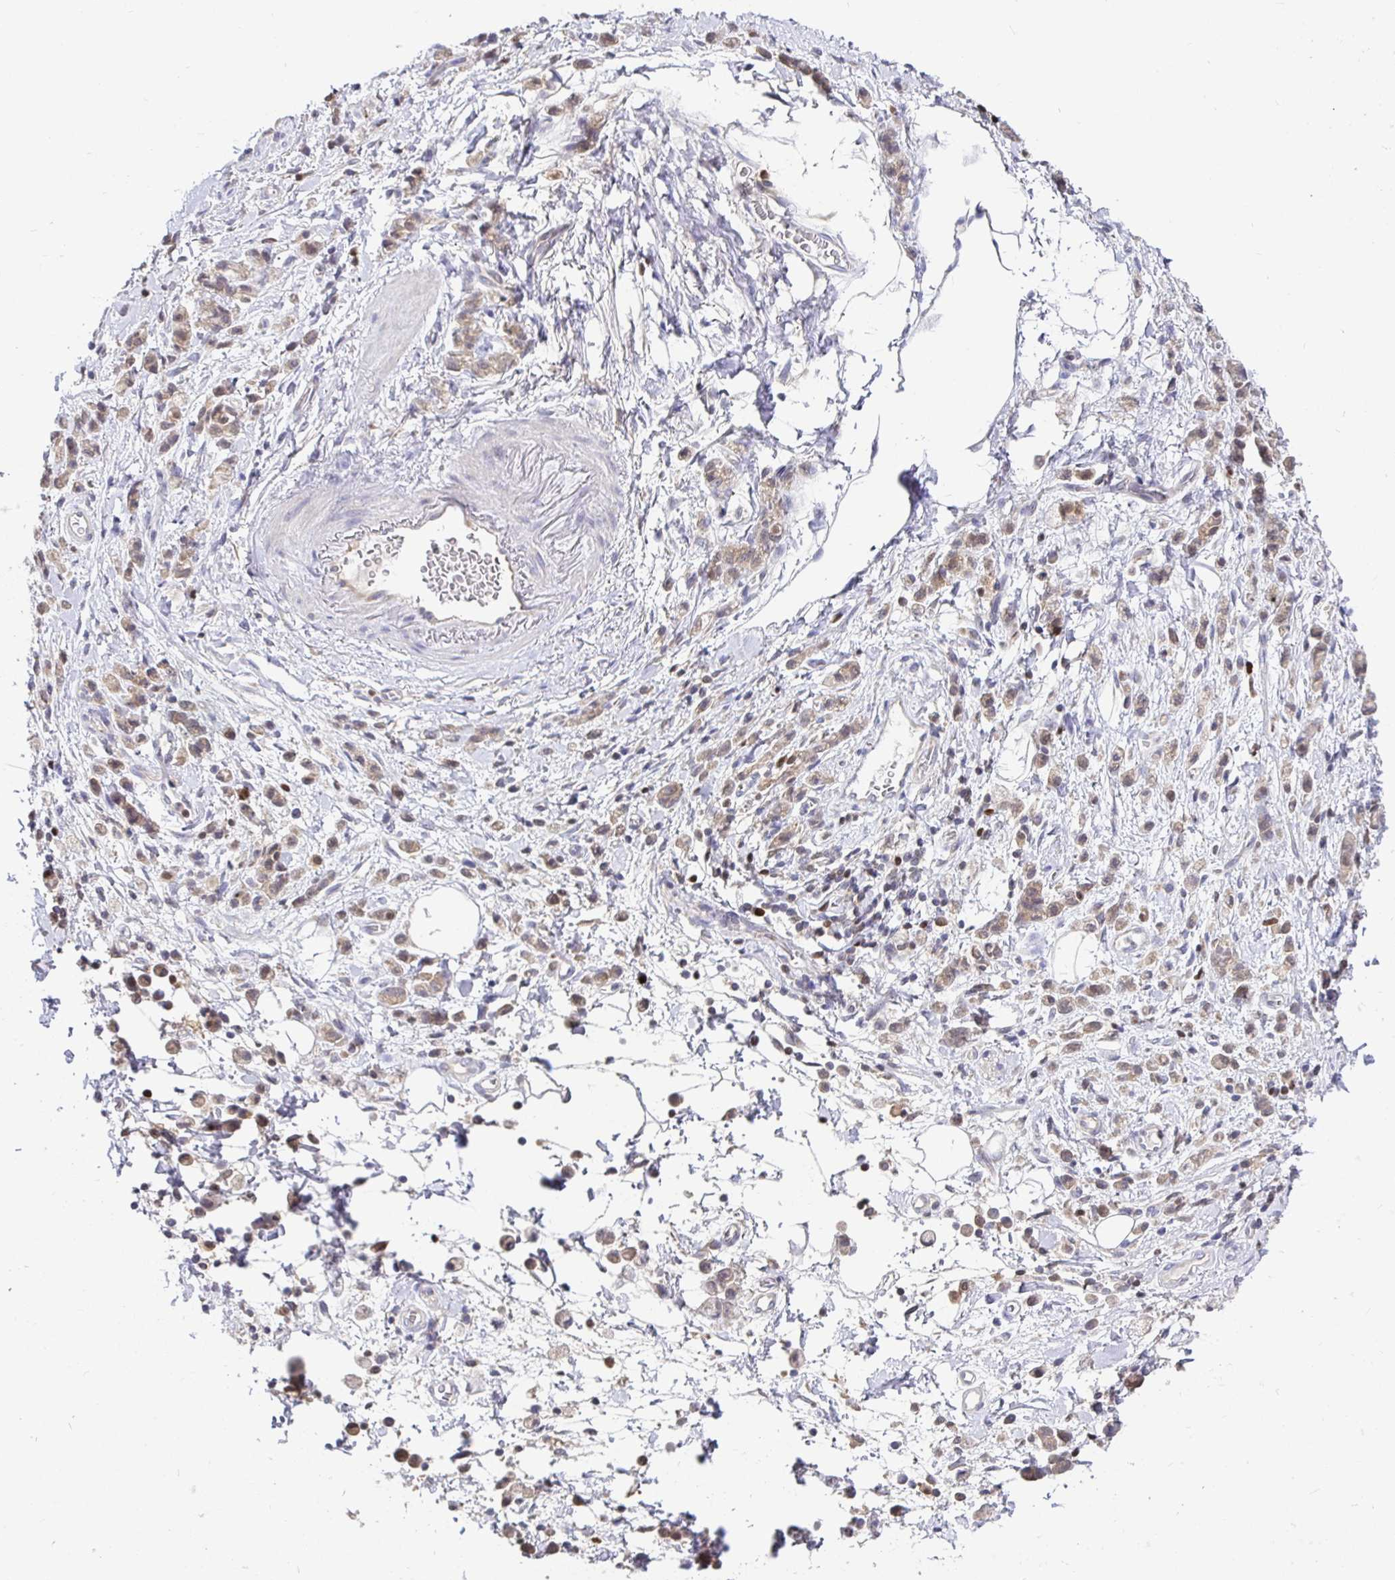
{"staining": {"intensity": "moderate", "quantity": ">75%", "location": "cytoplasmic/membranous"}, "tissue": "stomach cancer", "cell_type": "Tumor cells", "image_type": "cancer", "snomed": [{"axis": "morphology", "description": "Adenocarcinoma, NOS"}, {"axis": "topography", "description": "Stomach"}], "caption": "Protein staining reveals moderate cytoplasmic/membranous expression in approximately >75% of tumor cells in adenocarcinoma (stomach).", "gene": "SATB1", "patient": {"sex": "male", "age": 77}}